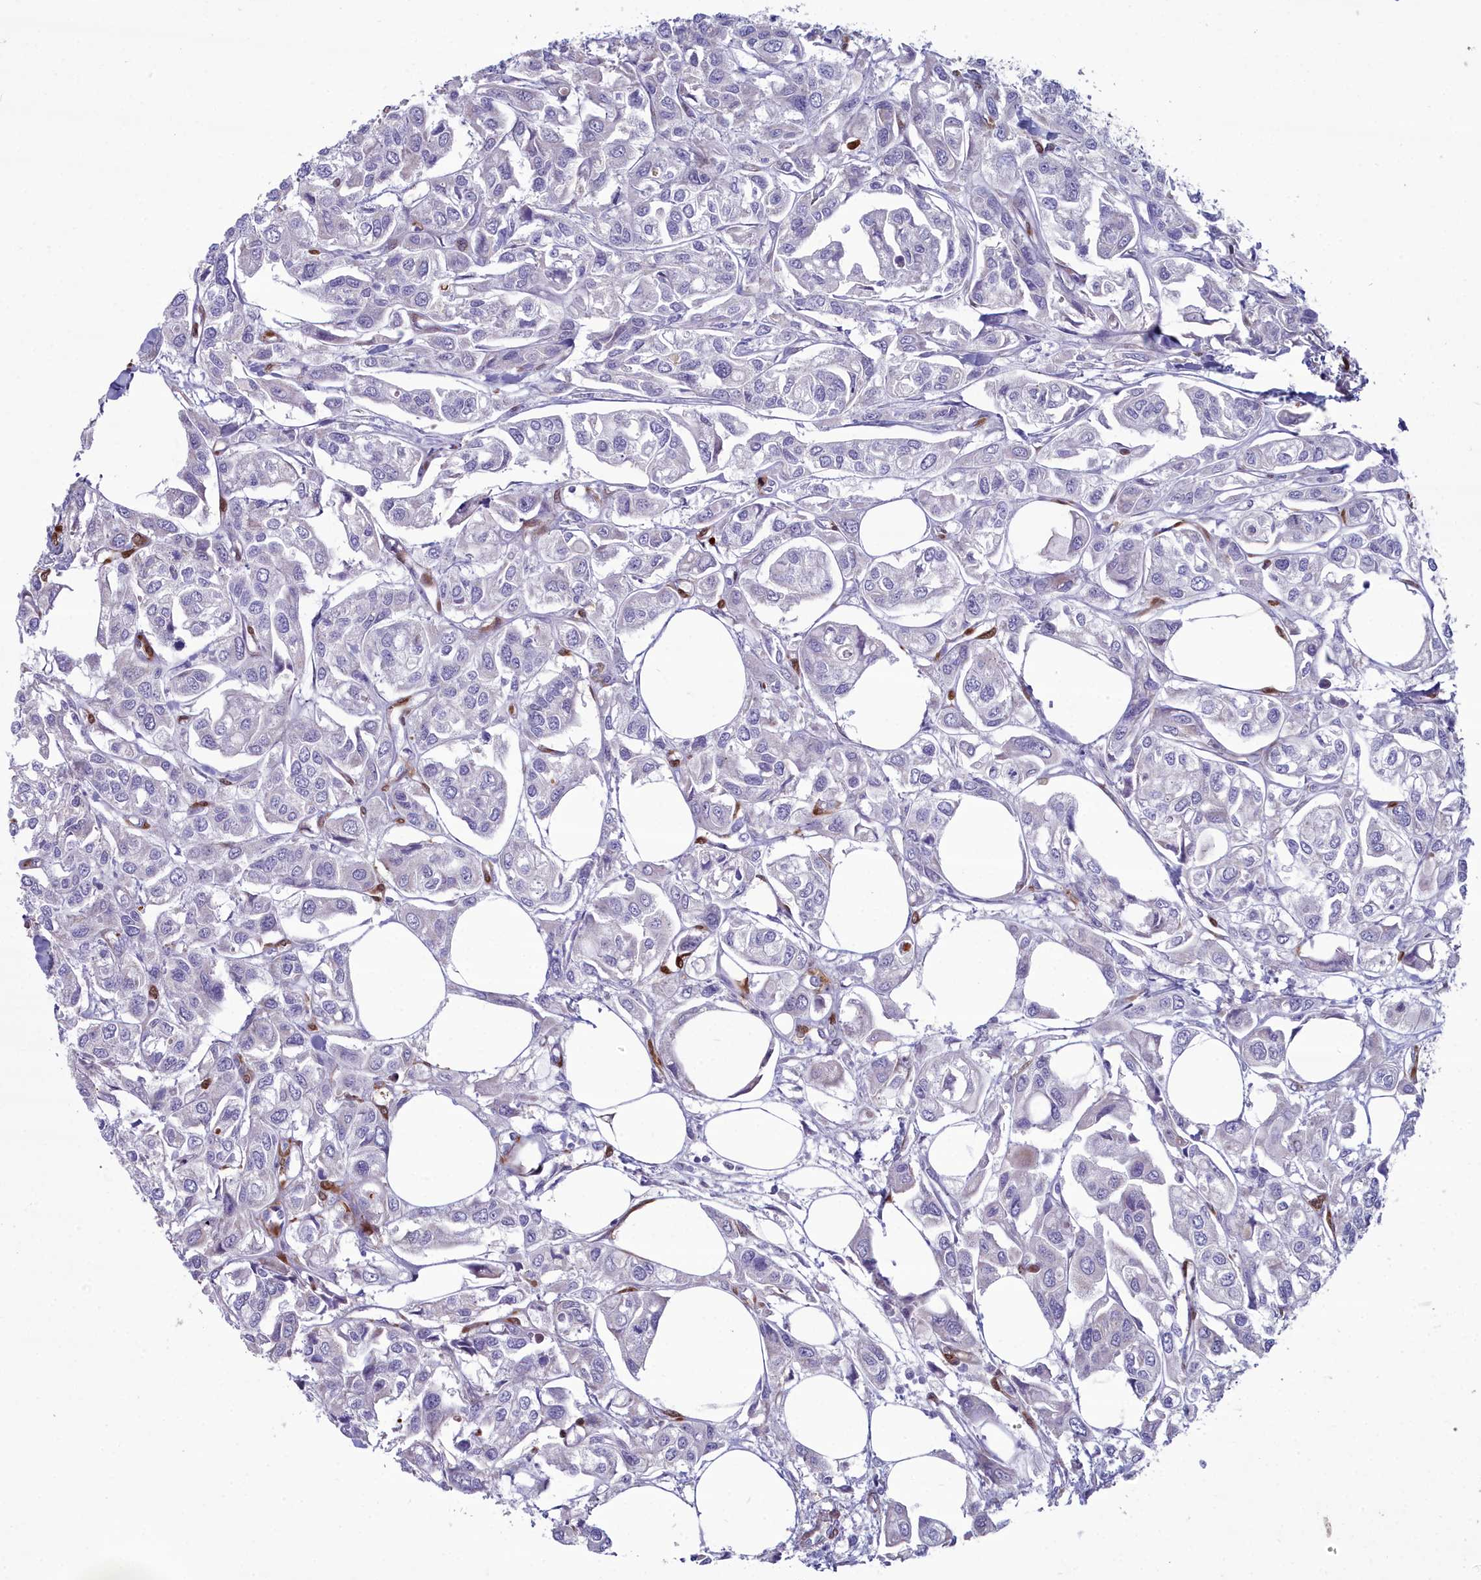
{"staining": {"intensity": "negative", "quantity": "none", "location": "none"}, "tissue": "urothelial cancer", "cell_type": "Tumor cells", "image_type": "cancer", "snomed": [{"axis": "morphology", "description": "Urothelial carcinoma, High grade"}, {"axis": "topography", "description": "Urinary bladder"}], "caption": "This is an immunohistochemistry histopathology image of human high-grade urothelial carcinoma. There is no expression in tumor cells.", "gene": "PPP1R14A", "patient": {"sex": "male", "age": 67}}